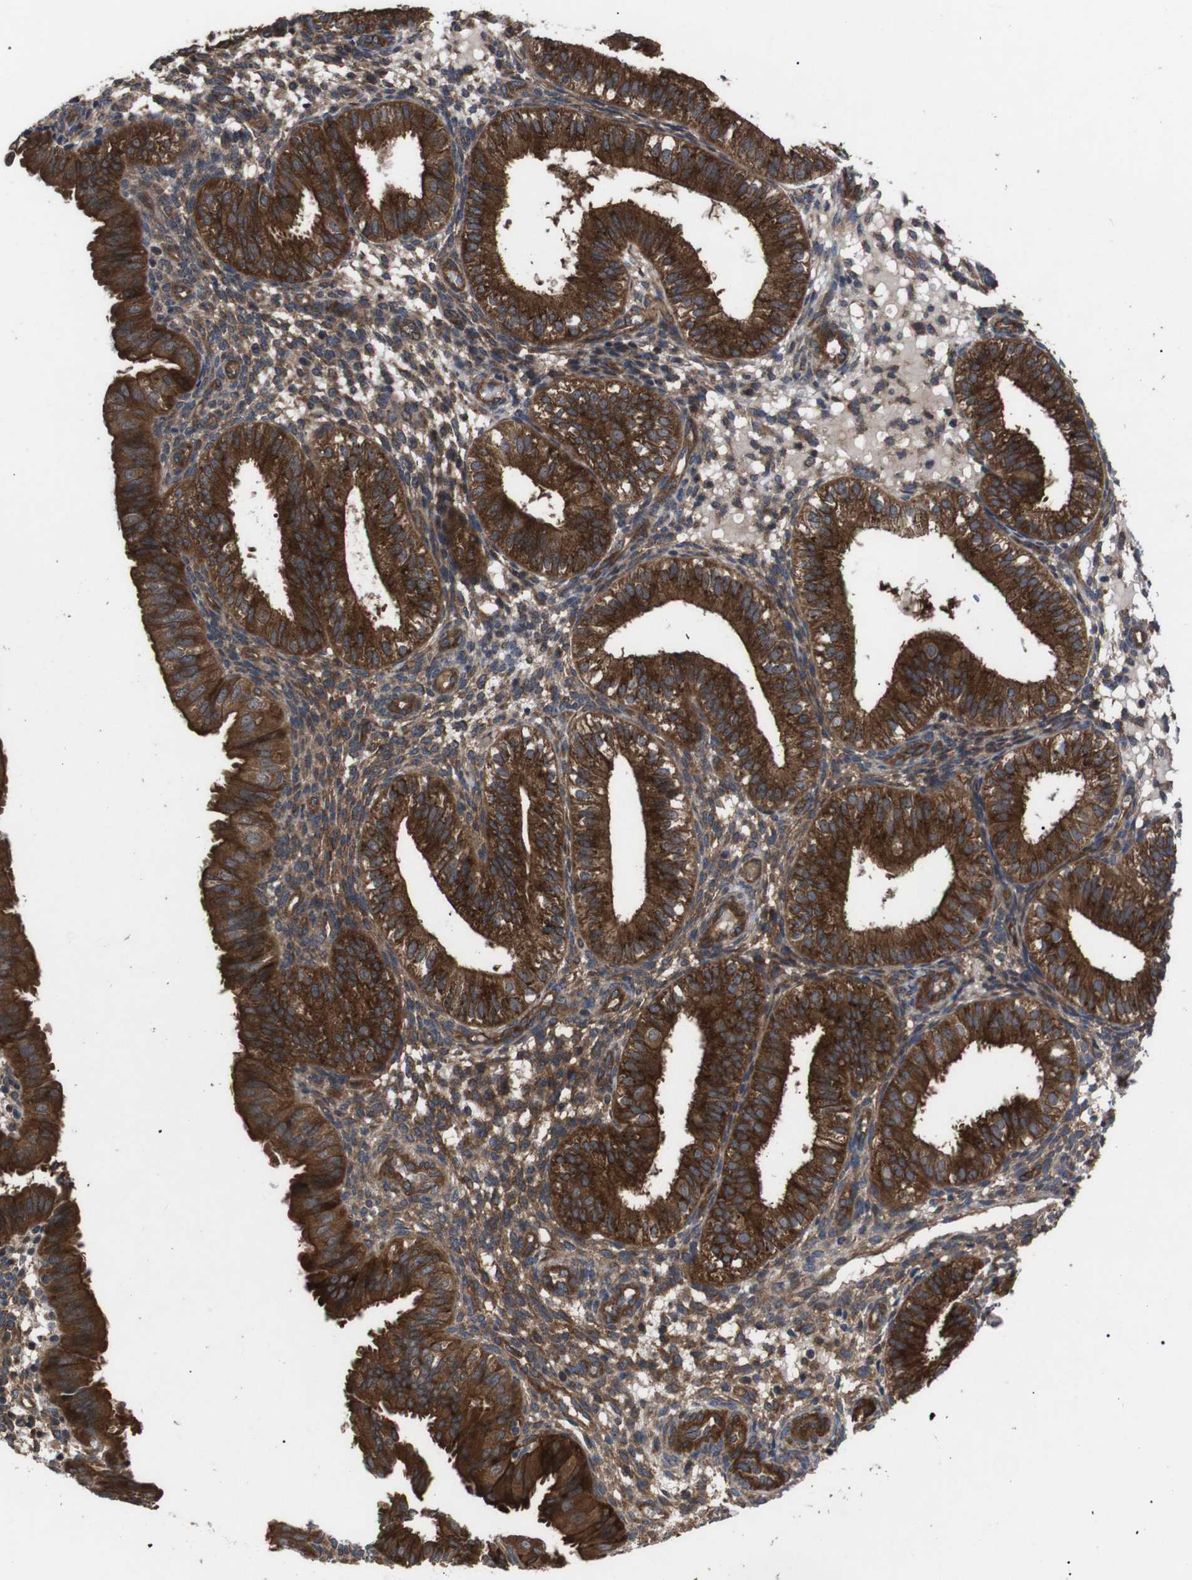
{"staining": {"intensity": "moderate", "quantity": "25%-75%", "location": "cytoplasmic/membranous"}, "tissue": "endometrium", "cell_type": "Cells in endometrial stroma", "image_type": "normal", "snomed": [{"axis": "morphology", "description": "Normal tissue, NOS"}, {"axis": "topography", "description": "Endometrium"}], "caption": "The histopathology image exhibits staining of unremarkable endometrium, revealing moderate cytoplasmic/membranous protein expression (brown color) within cells in endometrial stroma. Using DAB (3,3'-diaminobenzidine) (brown) and hematoxylin (blue) stains, captured at high magnification using brightfield microscopy.", "gene": "PAWR", "patient": {"sex": "female", "age": 39}}